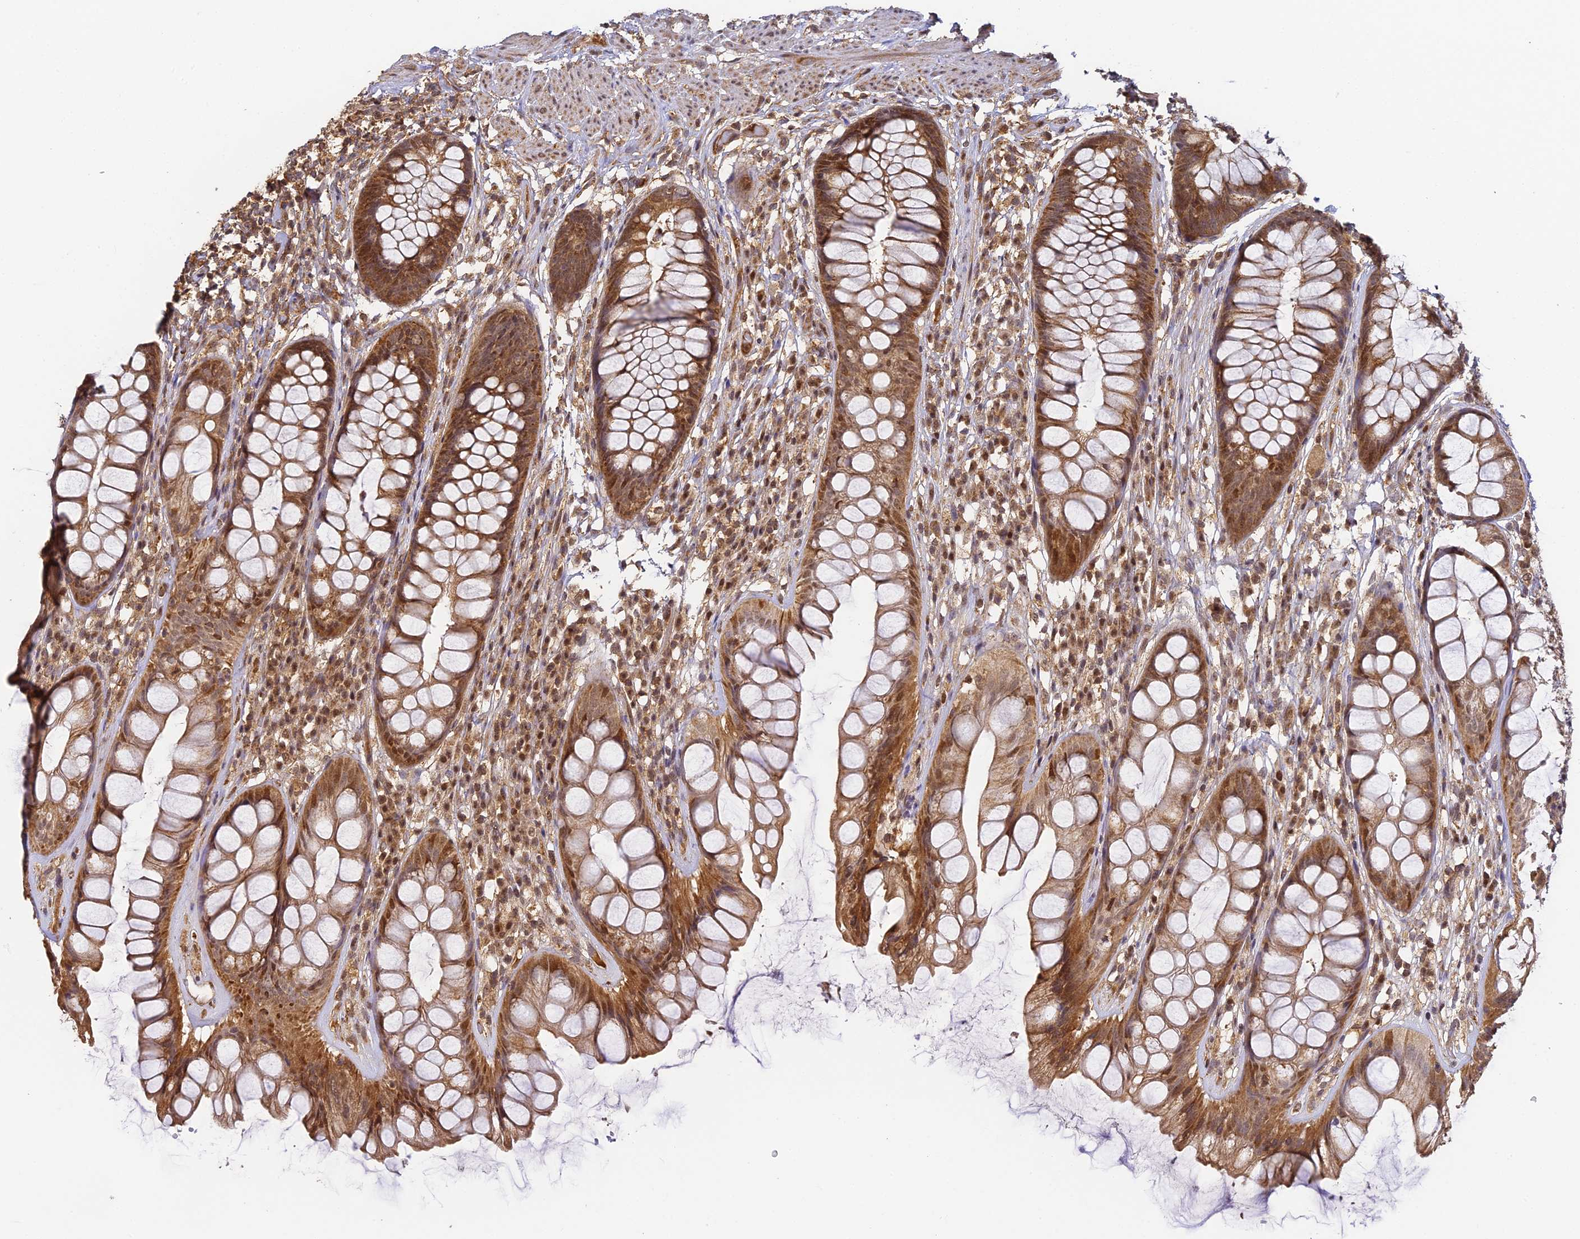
{"staining": {"intensity": "moderate", "quantity": ">75%", "location": "cytoplasmic/membranous,nuclear"}, "tissue": "rectum", "cell_type": "Glandular cells", "image_type": "normal", "snomed": [{"axis": "morphology", "description": "Normal tissue, NOS"}, {"axis": "topography", "description": "Rectum"}], "caption": "Unremarkable rectum was stained to show a protein in brown. There is medium levels of moderate cytoplasmic/membranous,nuclear staining in approximately >75% of glandular cells. (Stains: DAB in brown, nuclei in blue, Microscopy: brightfield microscopy at high magnification).", "gene": "ENSG00000268870", "patient": {"sex": "male", "age": 74}}